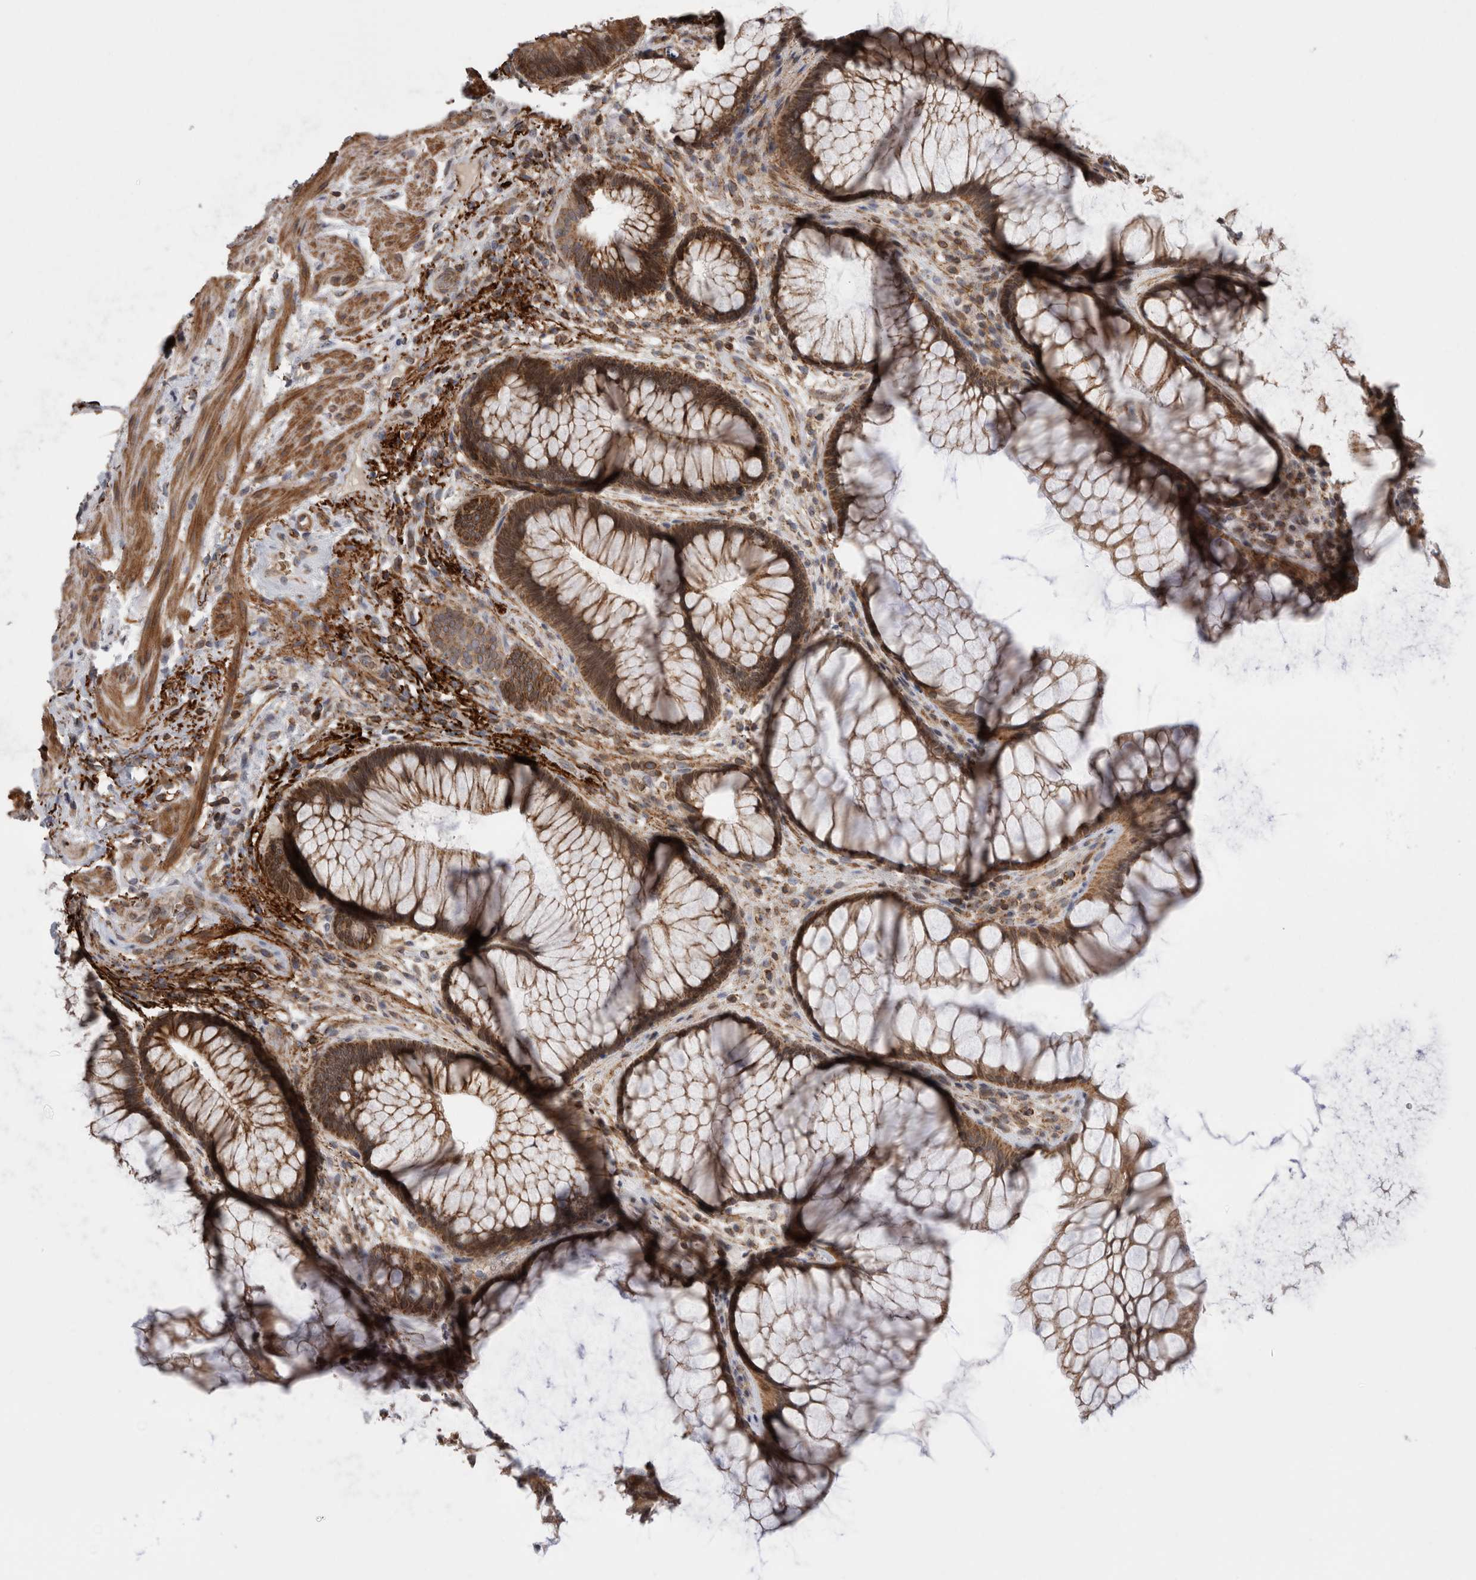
{"staining": {"intensity": "strong", "quantity": "25%-75%", "location": "cytoplasmic/membranous"}, "tissue": "rectum", "cell_type": "Glandular cells", "image_type": "normal", "snomed": [{"axis": "morphology", "description": "Normal tissue, NOS"}, {"axis": "topography", "description": "Rectum"}], "caption": "Benign rectum was stained to show a protein in brown. There is high levels of strong cytoplasmic/membranous expression in about 25%-75% of glandular cells. Nuclei are stained in blue.", "gene": "DARS2", "patient": {"sex": "male", "age": 51}}